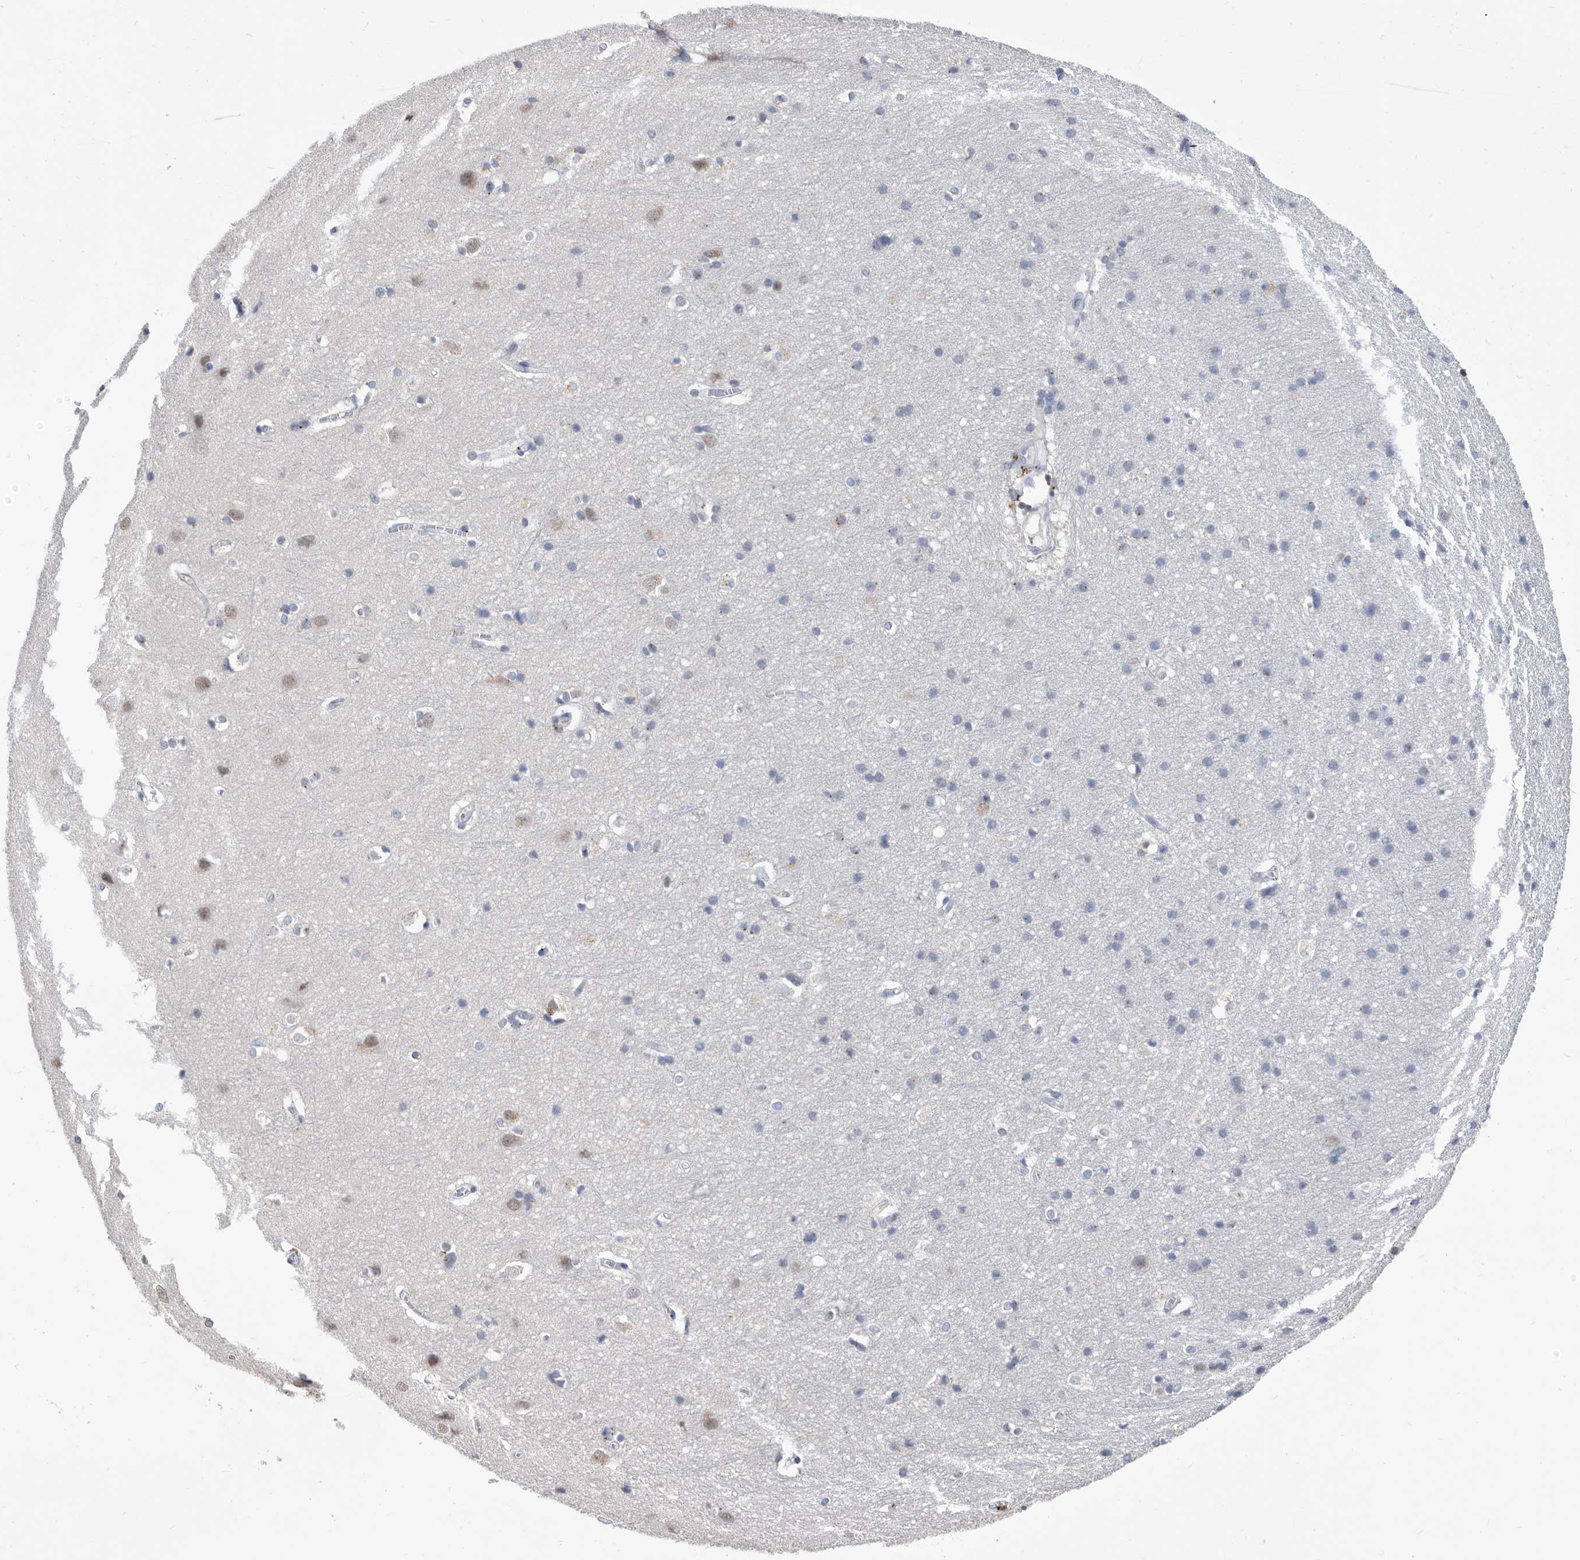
{"staining": {"intensity": "negative", "quantity": "none", "location": "none"}, "tissue": "cerebral cortex", "cell_type": "Endothelial cells", "image_type": "normal", "snomed": [{"axis": "morphology", "description": "Normal tissue, NOS"}, {"axis": "topography", "description": "Cerebral cortex"}], "caption": "Immunohistochemistry image of benign cerebral cortex: human cerebral cortex stained with DAB (3,3'-diaminobenzidine) shows no significant protein staining in endothelial cells.", "gene": "TSTD1", "patient": {"sex": "male", "age": 54}}